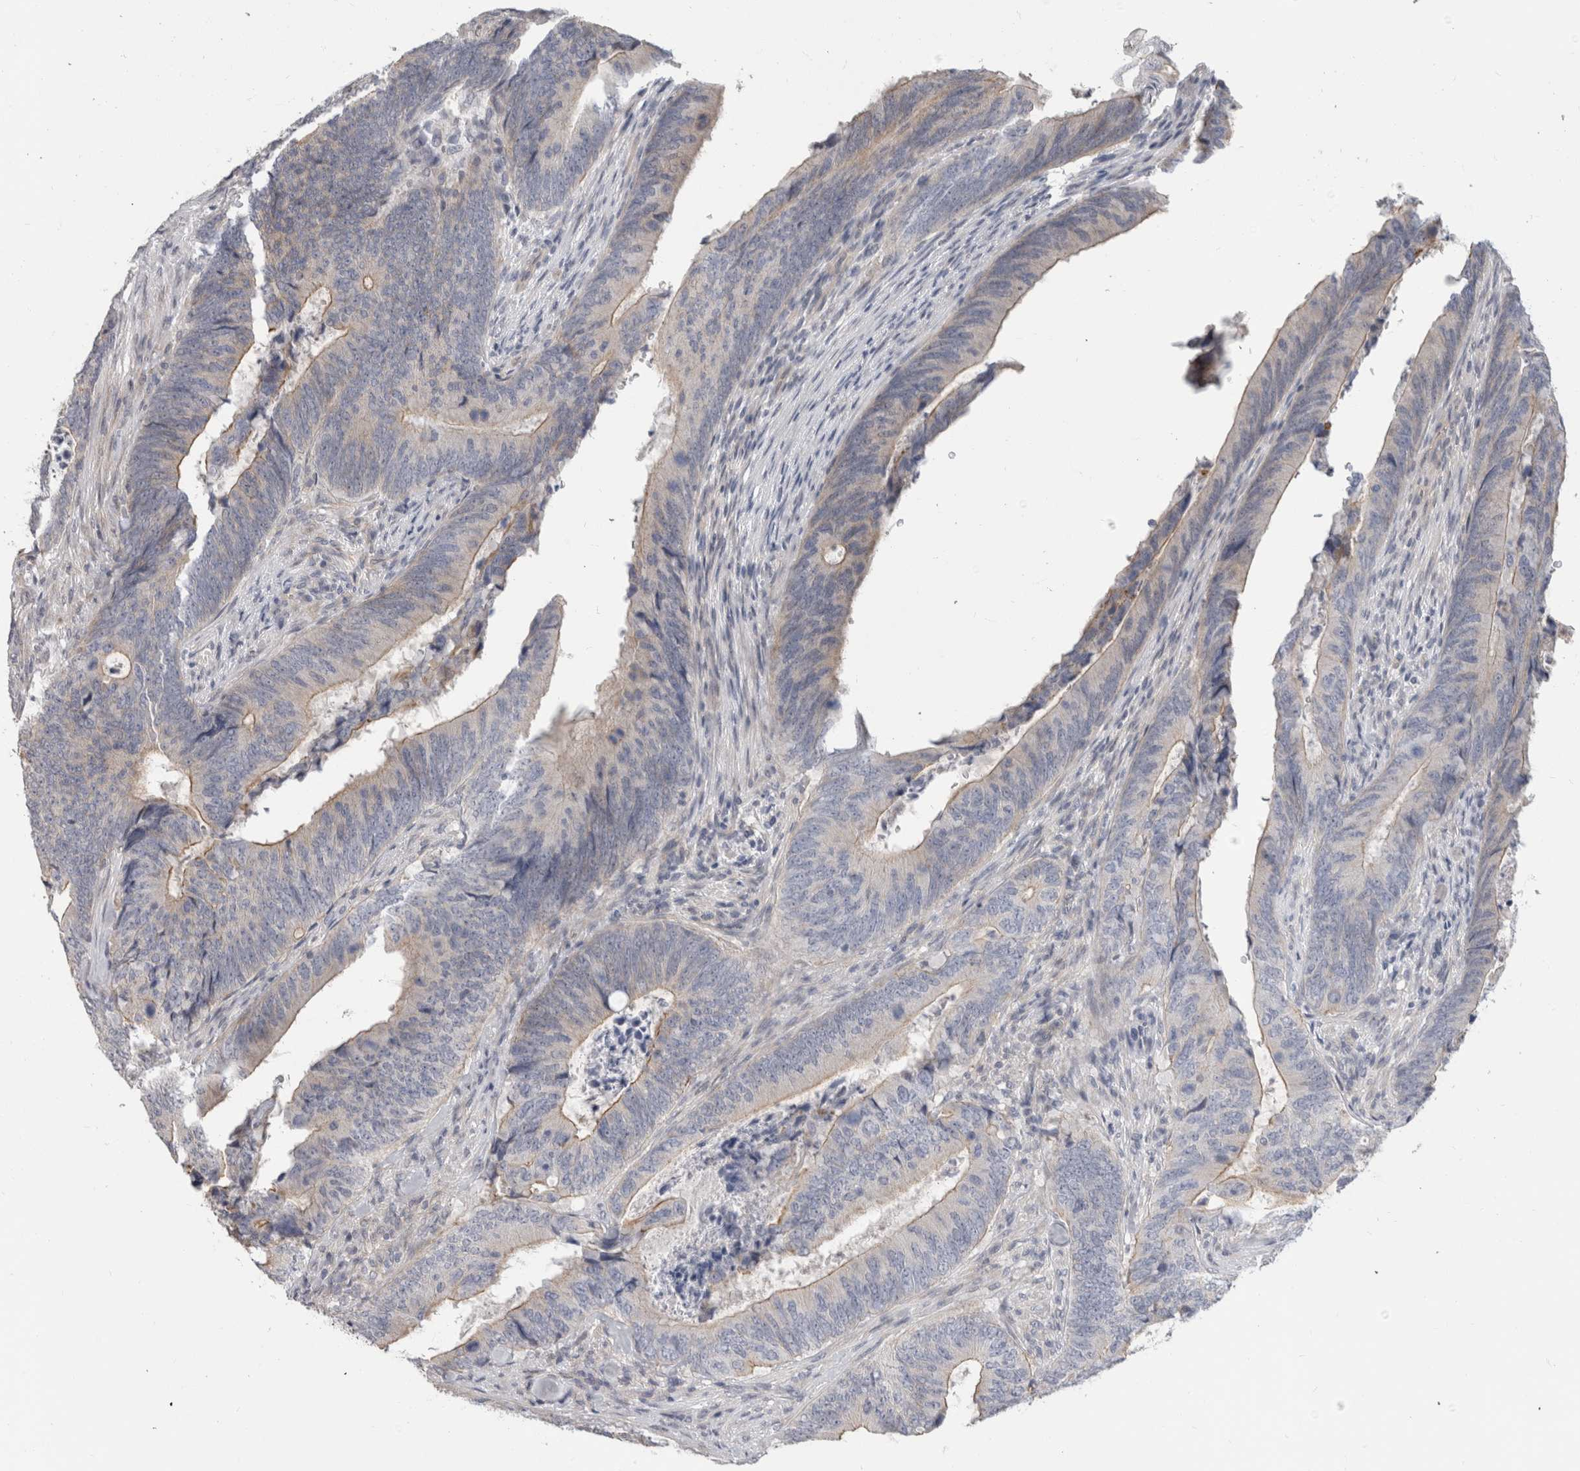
{"staining": {"intensity": "weak", "quantity": "<25%", "location": "cytoplasmic/membranous"}, "tissue": "colorectal cancer", "cell_type": "Tumor cells", "image_type": "cancer", "snomed": [{"axis": "morphology", "description": "Normal tissue, NOS"}, {"axis": "morphology", "description": "Adenocarcinoma, NOS"}, {"axis": "topography", "description": "Colon"}], "caption": "High power microscopy image of an immunohistochemistry image of adenocarcinoma (colorectal), revealing no significant expression in tumor cells.", "gene": "AFP", "patient": {"sex": "male", "age": 56}}